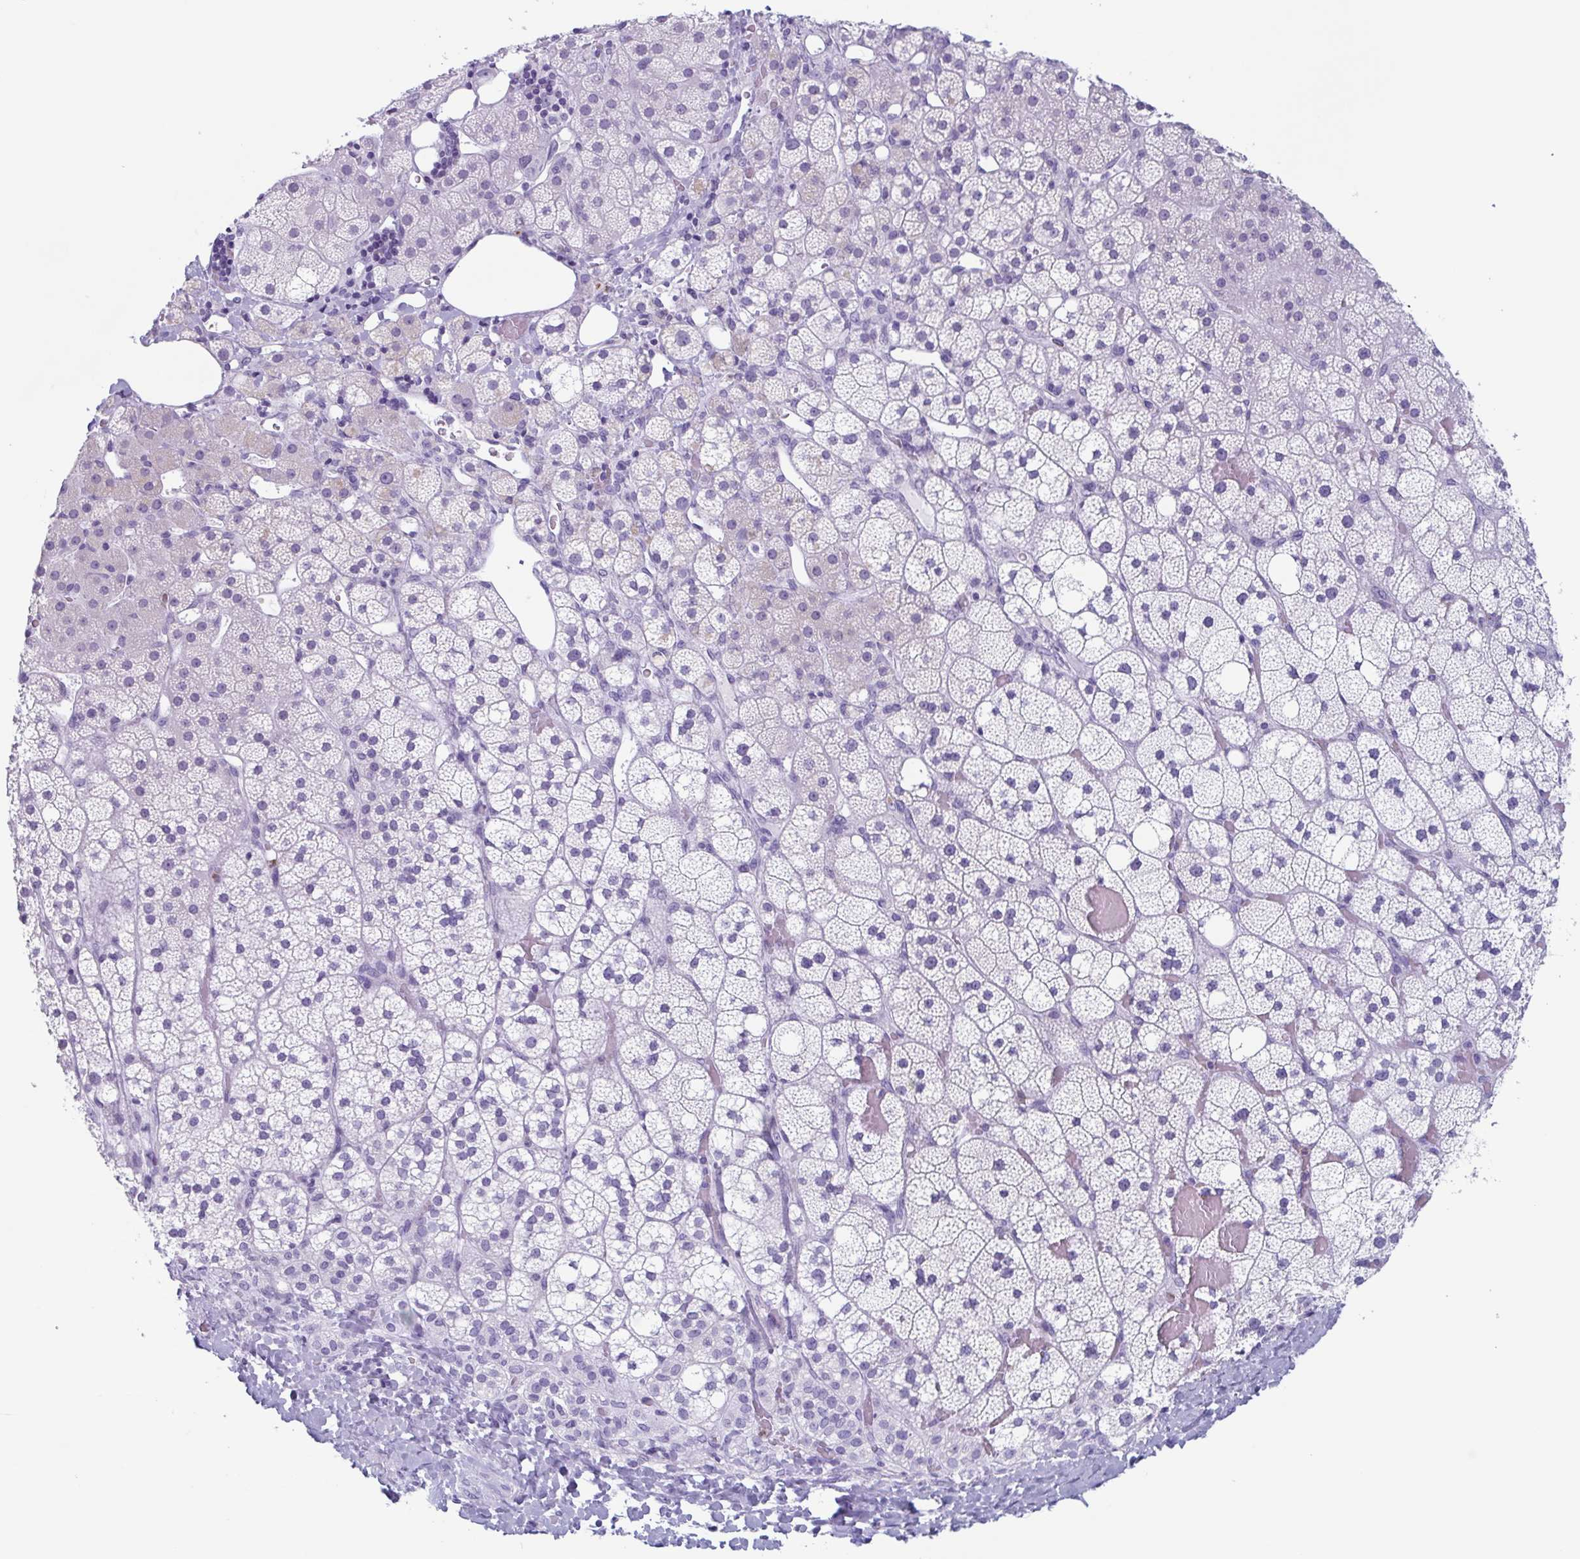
{"staining": {"intensity": "negative", "quantity": "none", "location": "none"}, "tissue": "adrenal gland", "cell_type": "Glandular cells", "image_type": "normal", "snomed": [{"axis": "morphology", "description": "Normal tissue, NOS"}, {"axis": "topography", "description": "Adrenal gland"}], "caption": "The micrograph exhibits no significant positivity in glandular cells of adrenal gland.", "gene": "BPI", "patient": {"sex": "male", "age": 53}}